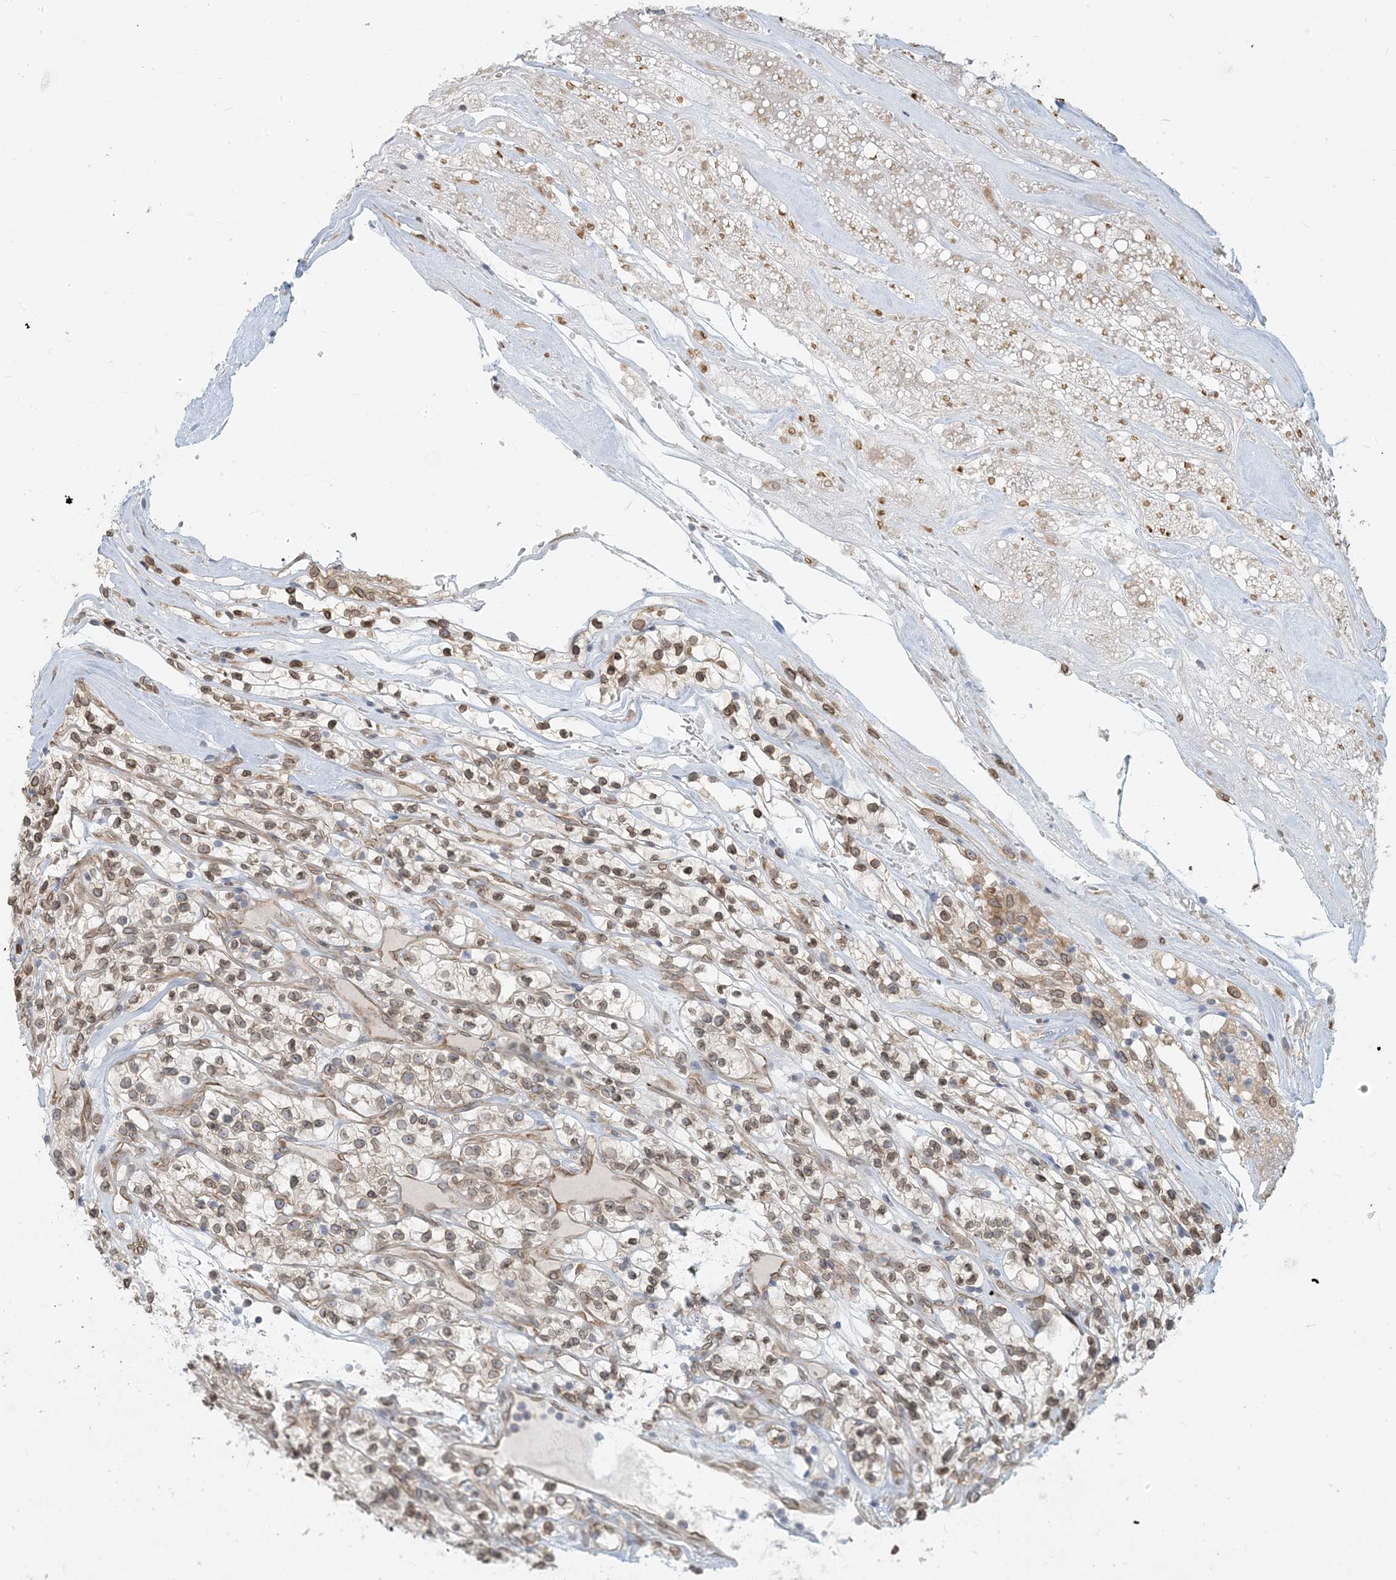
{"staining": {"intensity": "moderate", "quantity": "25%-75%", "location": "nuclear"}, "tissue": "renal cancer", "cell_type": "Tumor cells", "image_type": "cancer", "snomed": [{"axis": "morphology", "description": "Adenocarcinoma, NOS"}, {"axis": "topography", "description": "Kidney"}], "caption": "High-magnification brightfield microscopy of adenocarcinoma (renal) stained with DAB (brown) and counterstained with hematoxylin (blue). tumor cells exhibit moderate nuclear positivity is present in about25%-75% of cells. (DAB (3,3'-diaminobenzidine) = brown stain, brightfield microscopy at high magnification).", "gene": "WWP1", "patient": {"sex": "female", "age": 57}}